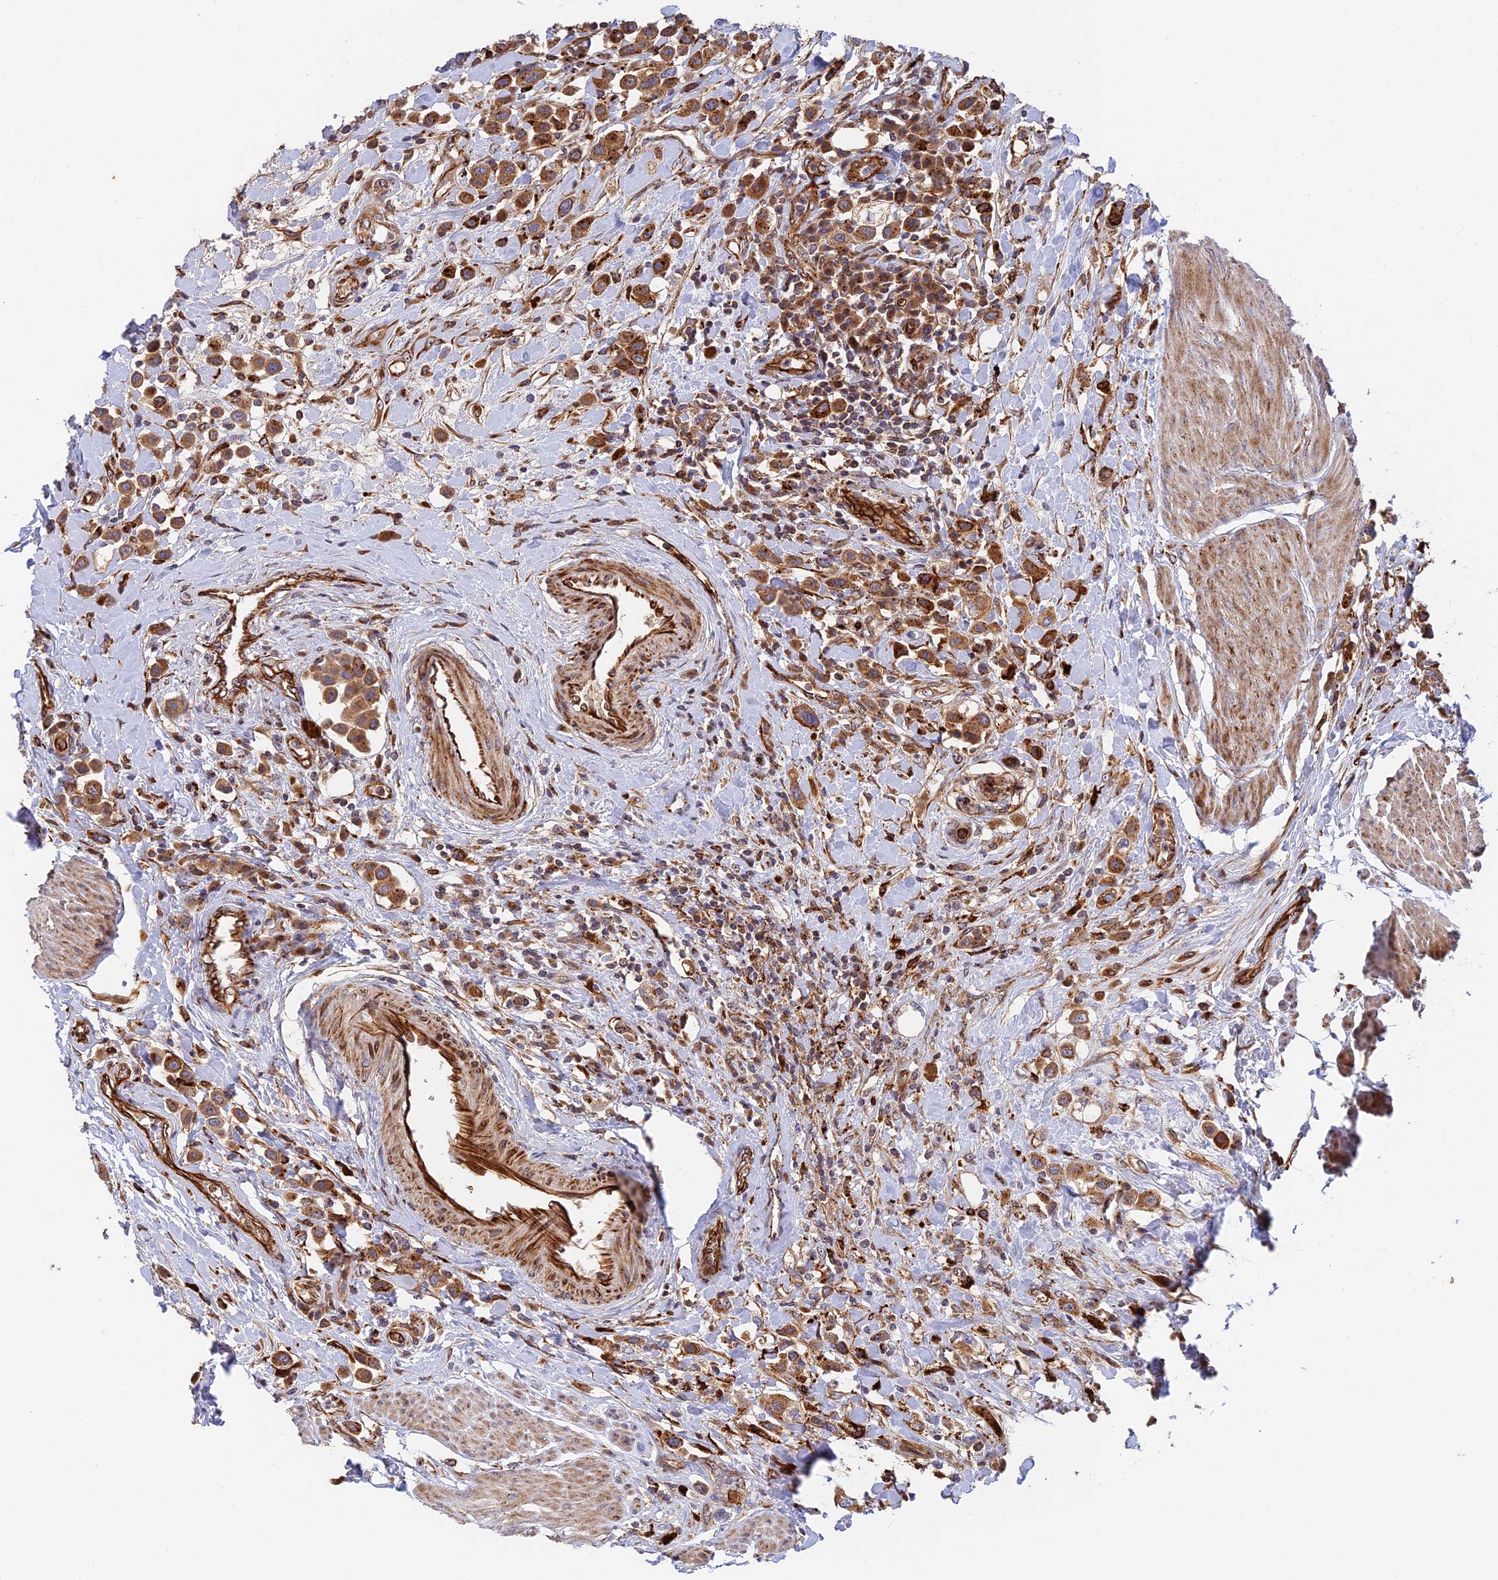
{"staining": {"intensity": "moderate", "quantity": "<25%", "location": "cytoplasmic/membranous"}, "tissue": "urothelial cancer", "cell_type": "Tumor cells", "image_type": "cancer", "snomed": [{"axis": "morphology", "description": "Urothelial carcinoma, High grade"}, {"axis": "topography", "description": "Urinary bladder"}], "caption": "About <25% of tumor cells in urothelial carcinoma (high-grade) demonstrate moderate cytoplasmic/membranous protein positivity as visualized by brown immunohistochemical staining.", "gene": "PPP2R3C", "patient": {"sex": "male", "age": 50}}